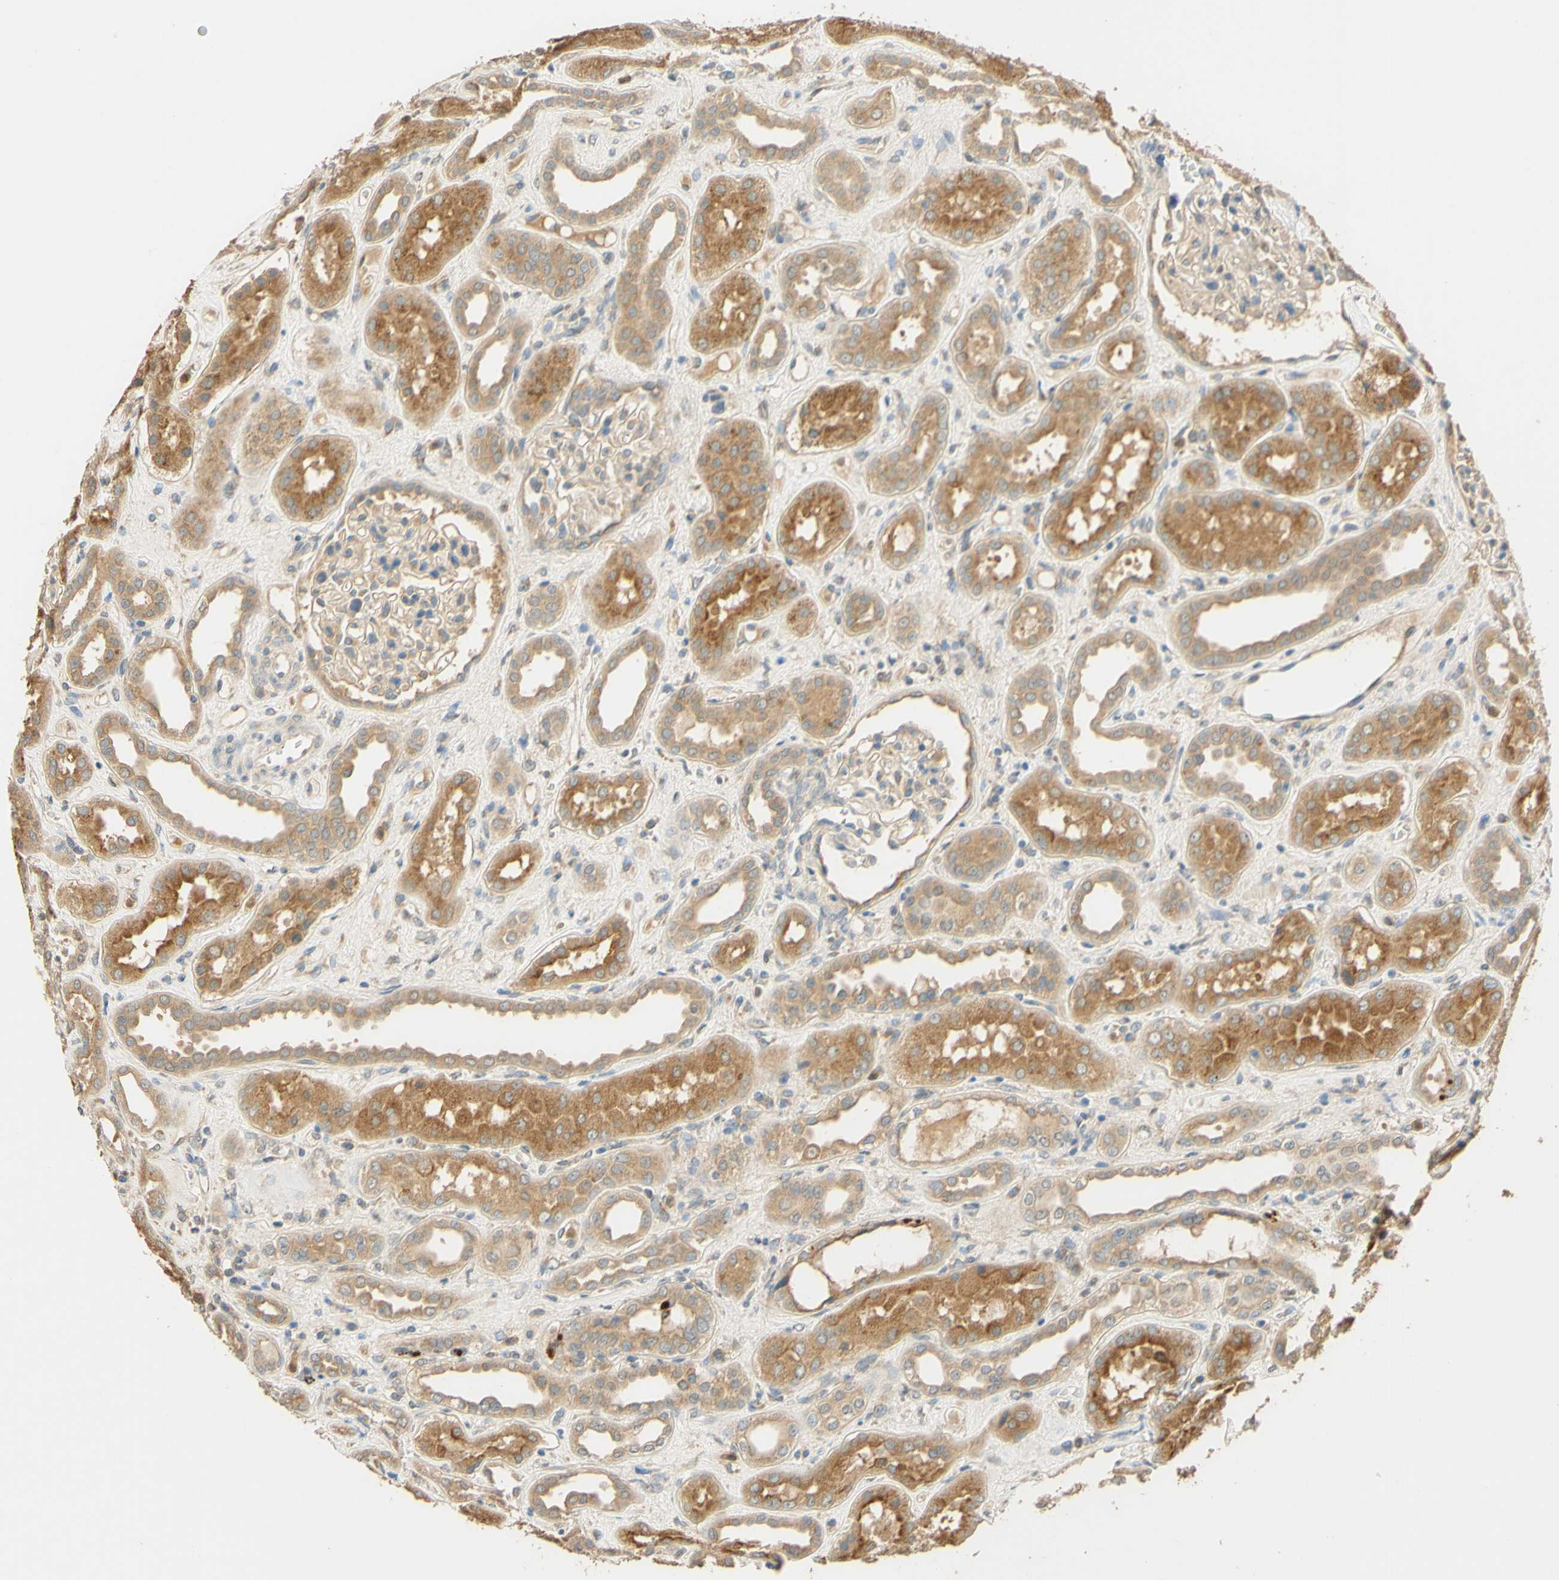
{"staining": {"intensity": "weak", "quantity": ">75%", "location": "cytoplasmic/membranous"}, "tissue": "kidney", "cell_type": "Cells in glomeruli", "image_type": "normal", "snomed": [{"axis": "morphology", "description": "Normal tissue, NOS"}, {"axis": "topography", "description": "Kidney"}], "caption": "Normal kidney reveals weak cytoplasmic/membranous positivity in about >75% of cells in glomeruli.", "gene": "ENTREP2", "patient": {"sex": "male", "age": 59}}